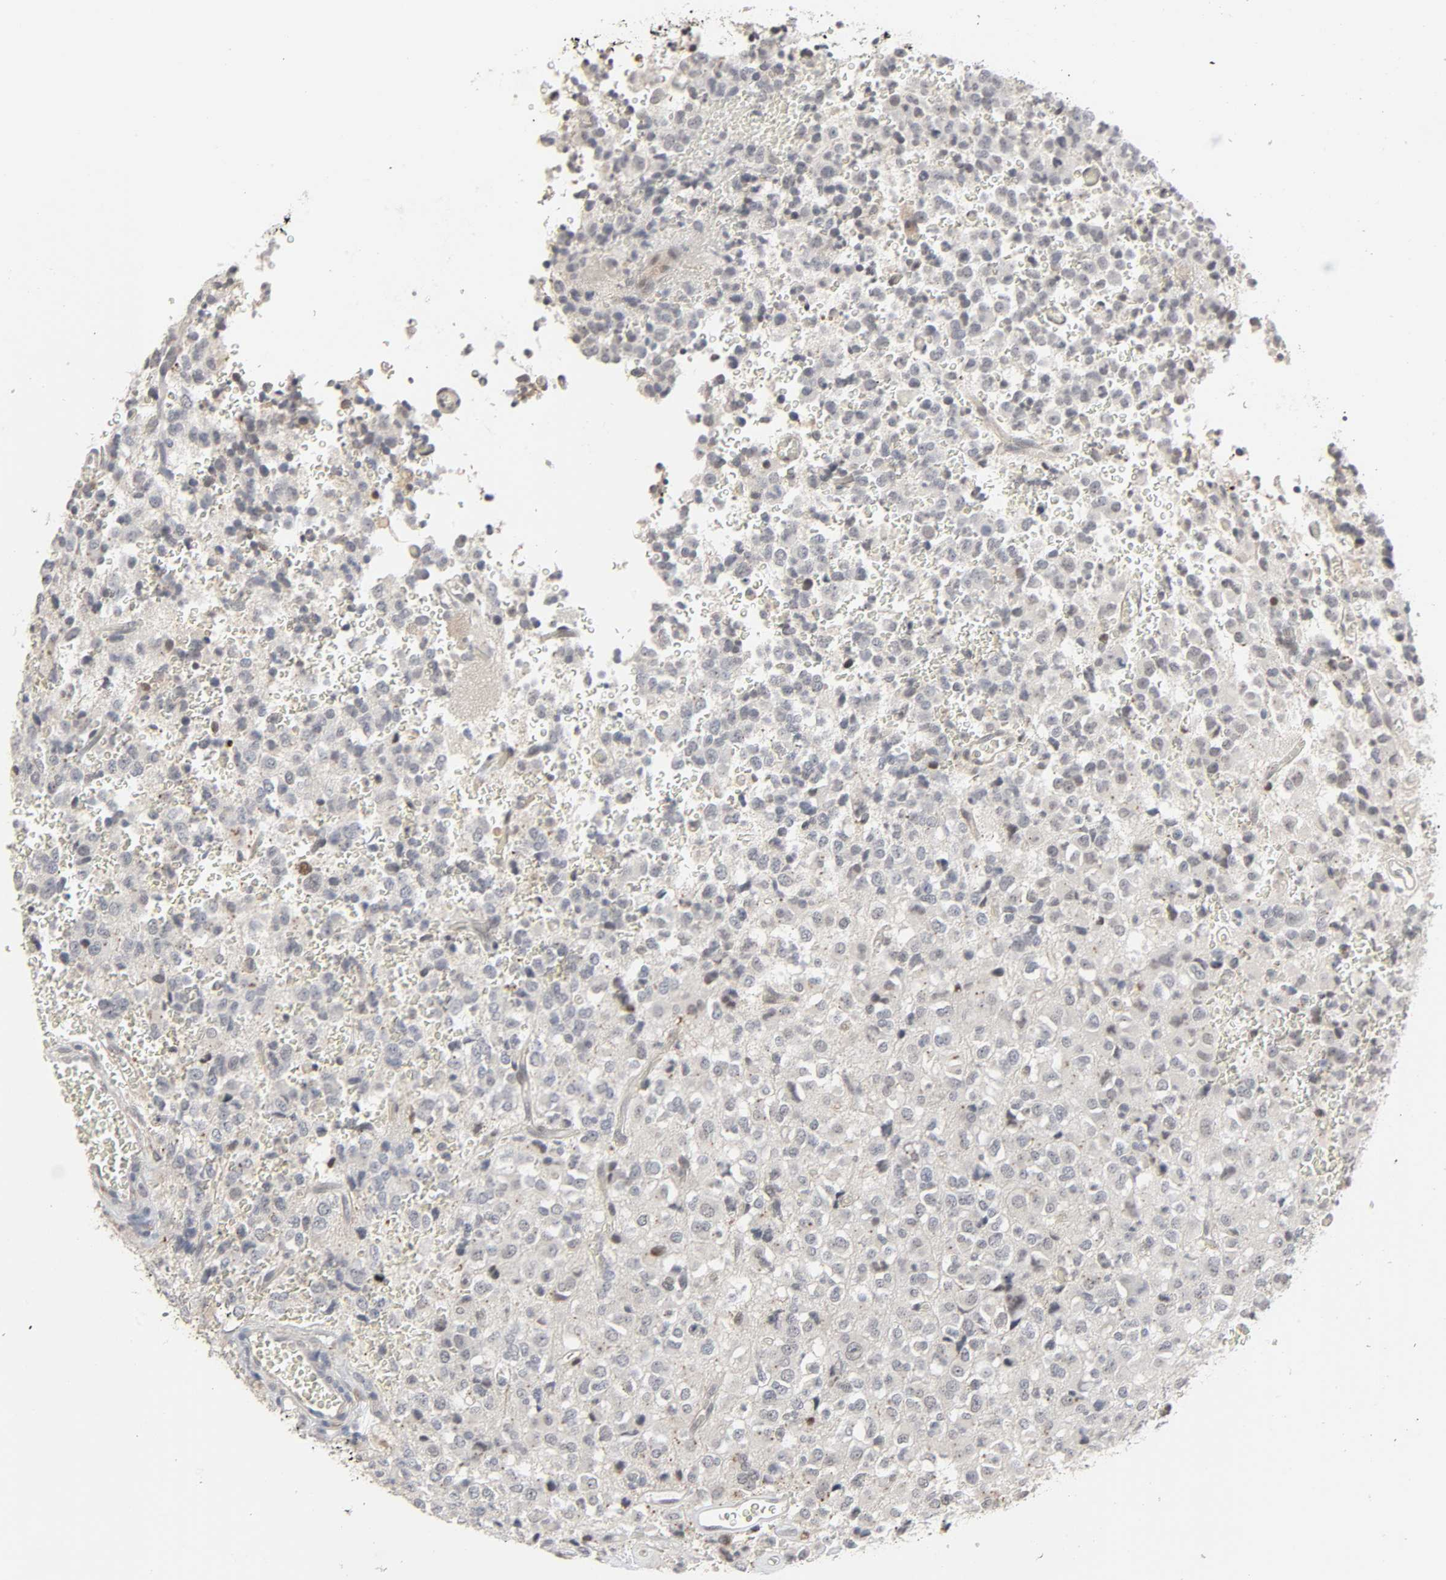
{"staining": {"intensity": "negative", "quantity": "none", "location": "none"}, "tissue": "glioma", "cell_type": "Tumor cells", "image_type": "cancer", "snomed": [{"axis": "morphology", "description": "Glioma, malignant, High grade"}, {"axis": "topography", "description": "pancreas cauda"}], "caption": "DAB (3,3'-diaminobenzidine) immunohistochemical staining of human malignant high-grade glioma demonstrates no significant expression in tumor cells.", "gene": "ZNF222", "patient": {"sex": "male", "age": 60}}